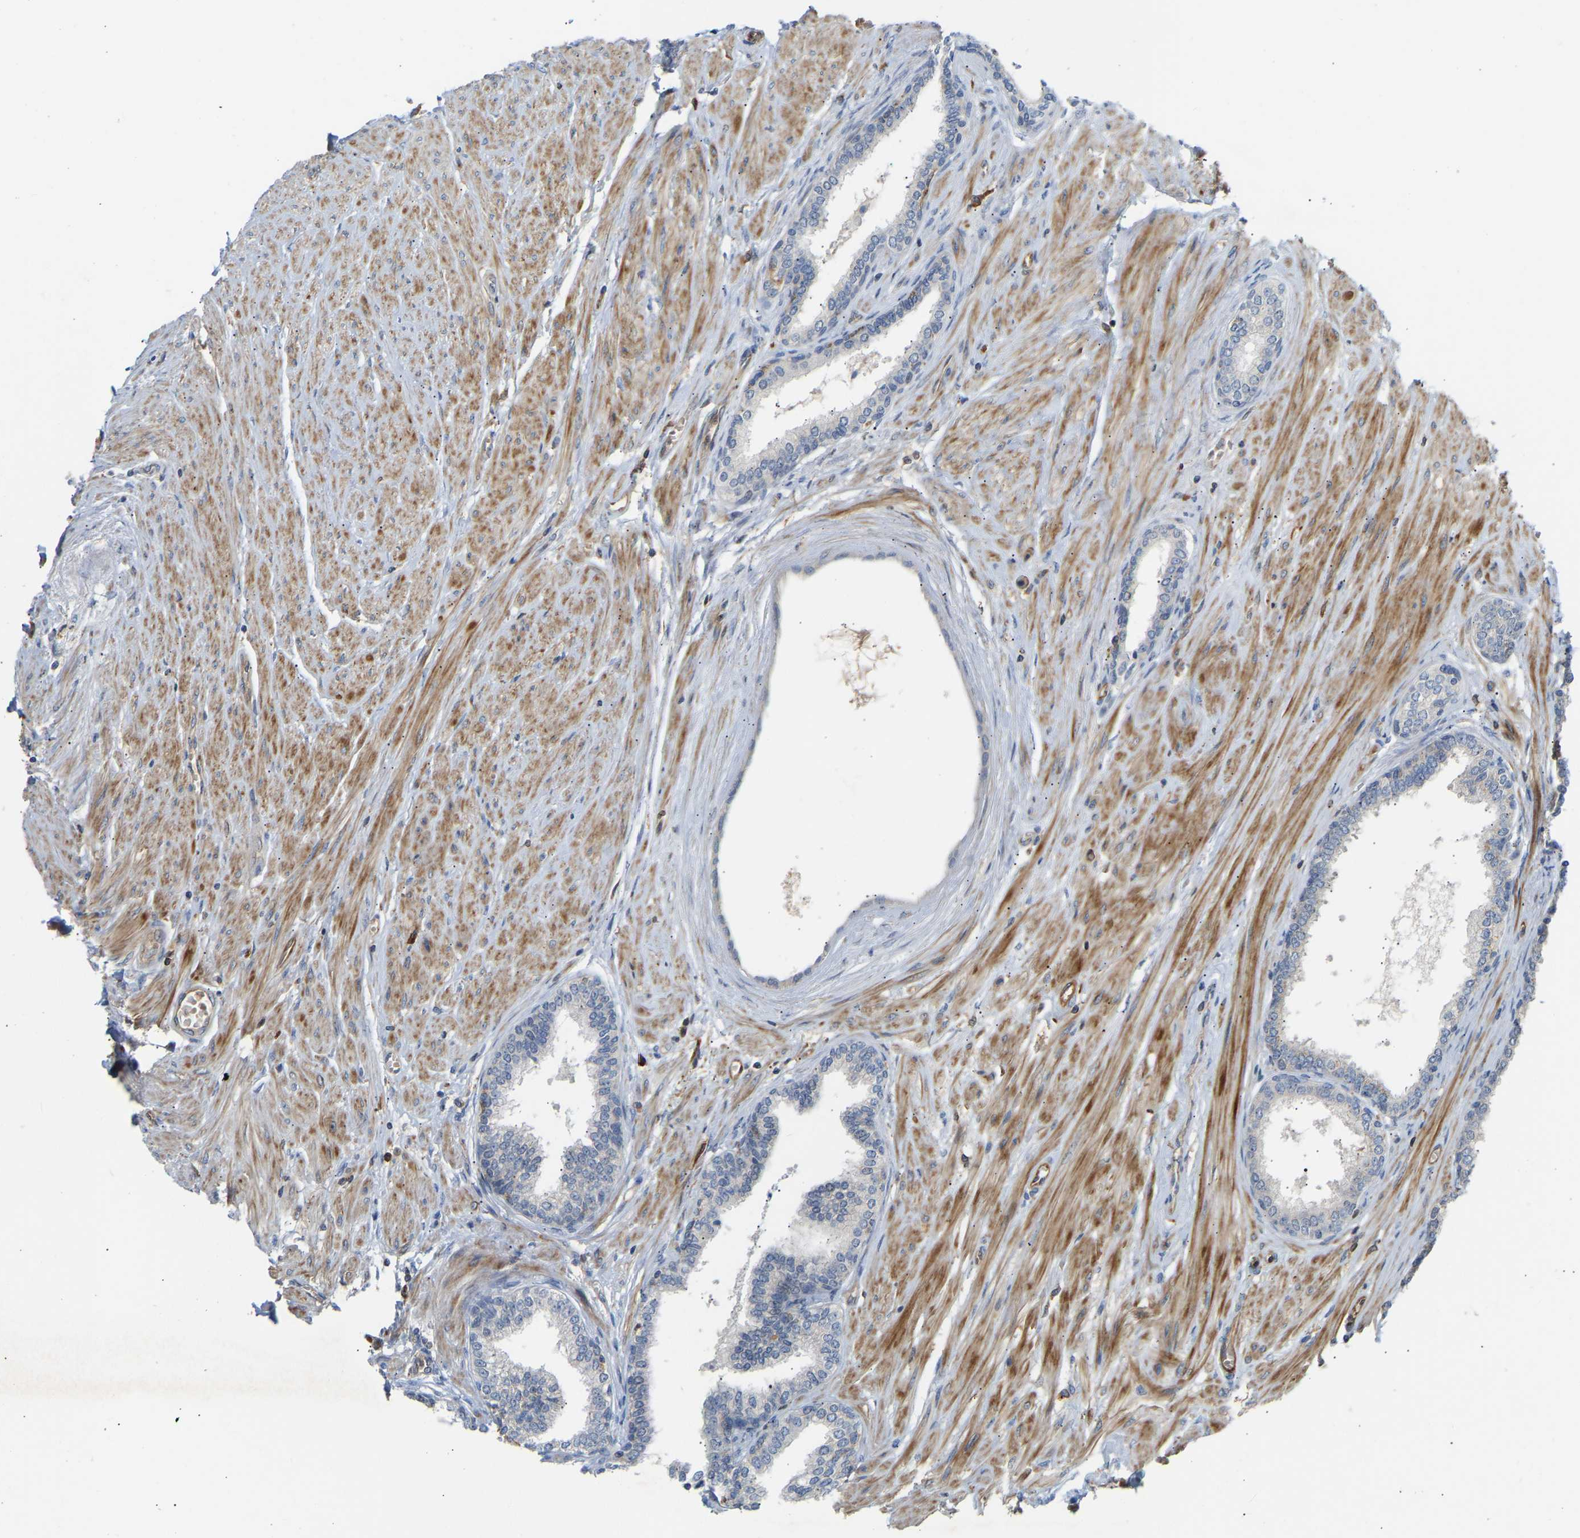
{"staining": {"intensity": "negative", "quantity": "none", "location": "none"}, "tissue": "prostate cancer", "cell_type": "Tumor cells", "image_type": "cancer", "snomed": [{"axis": "morphology", "description": "Adenocarcinoma, Low grade"}, {"axis": "topography", "description": "Prostate"}], "caption": "High magnification brightfield microscopy of low-grade adenocarcinoma (prostate) stained with DAB (brown) and counterstained with hematoxylin (blue): tumor cells show no significant positivity.", "gene": "PLCG2", "patient": {"sex": "male", "age": 52}}